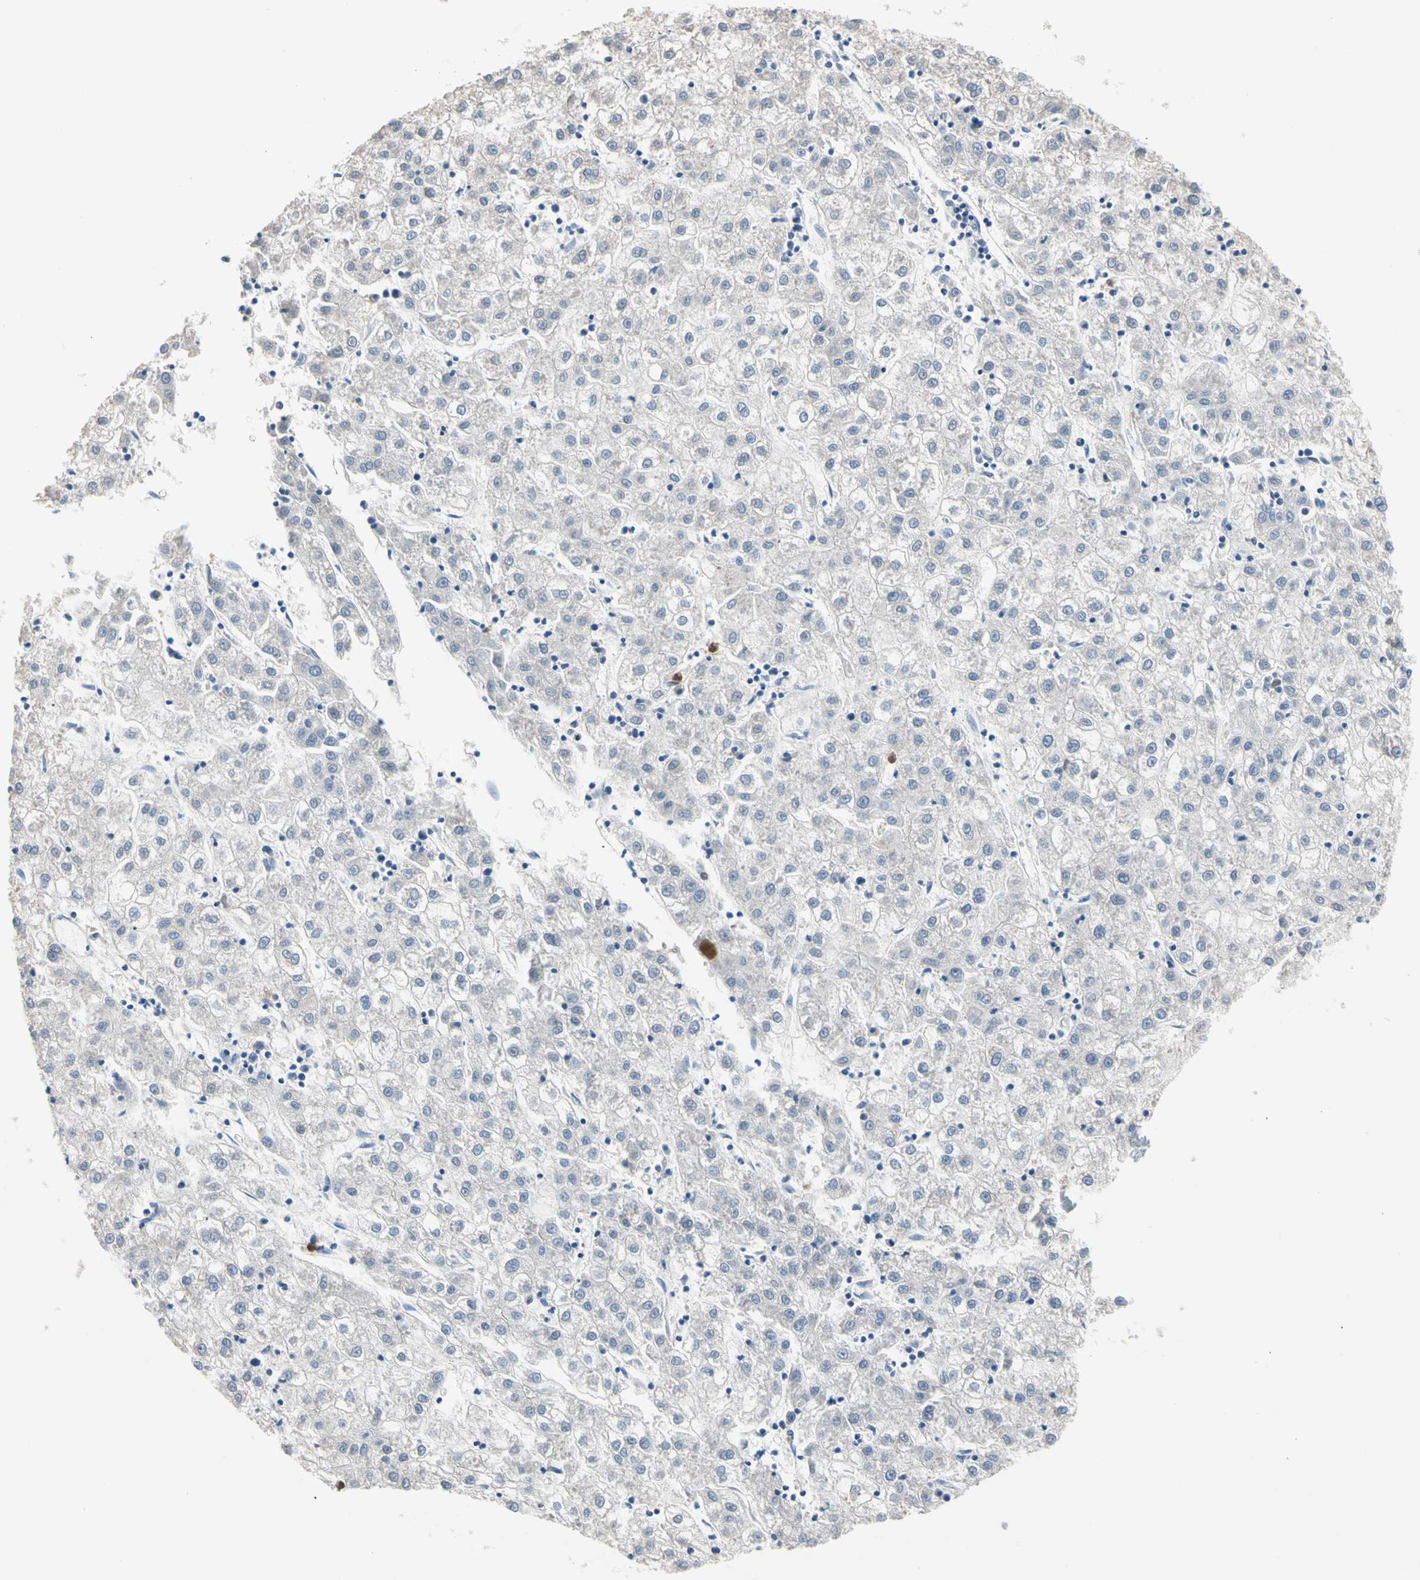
{"staining": {"intensity": "negative", "quantity": "none", "location": "none"}, "tissue": "liver cancer", "cell_type": "Tumor cells", "image_type": "cancer", "snomed": [{"axis": "morphology", "description": "Carcinoma, Hepatocellular, NOS"}, {"axis": "topography", "description": "Liver"}], "caption": "The image demonstrates no staining of tumor cells in liver cancer (hepatocellular carcinoma).", "gene": "BBOX1", "patient": {"sex": "male", "age": 72}}